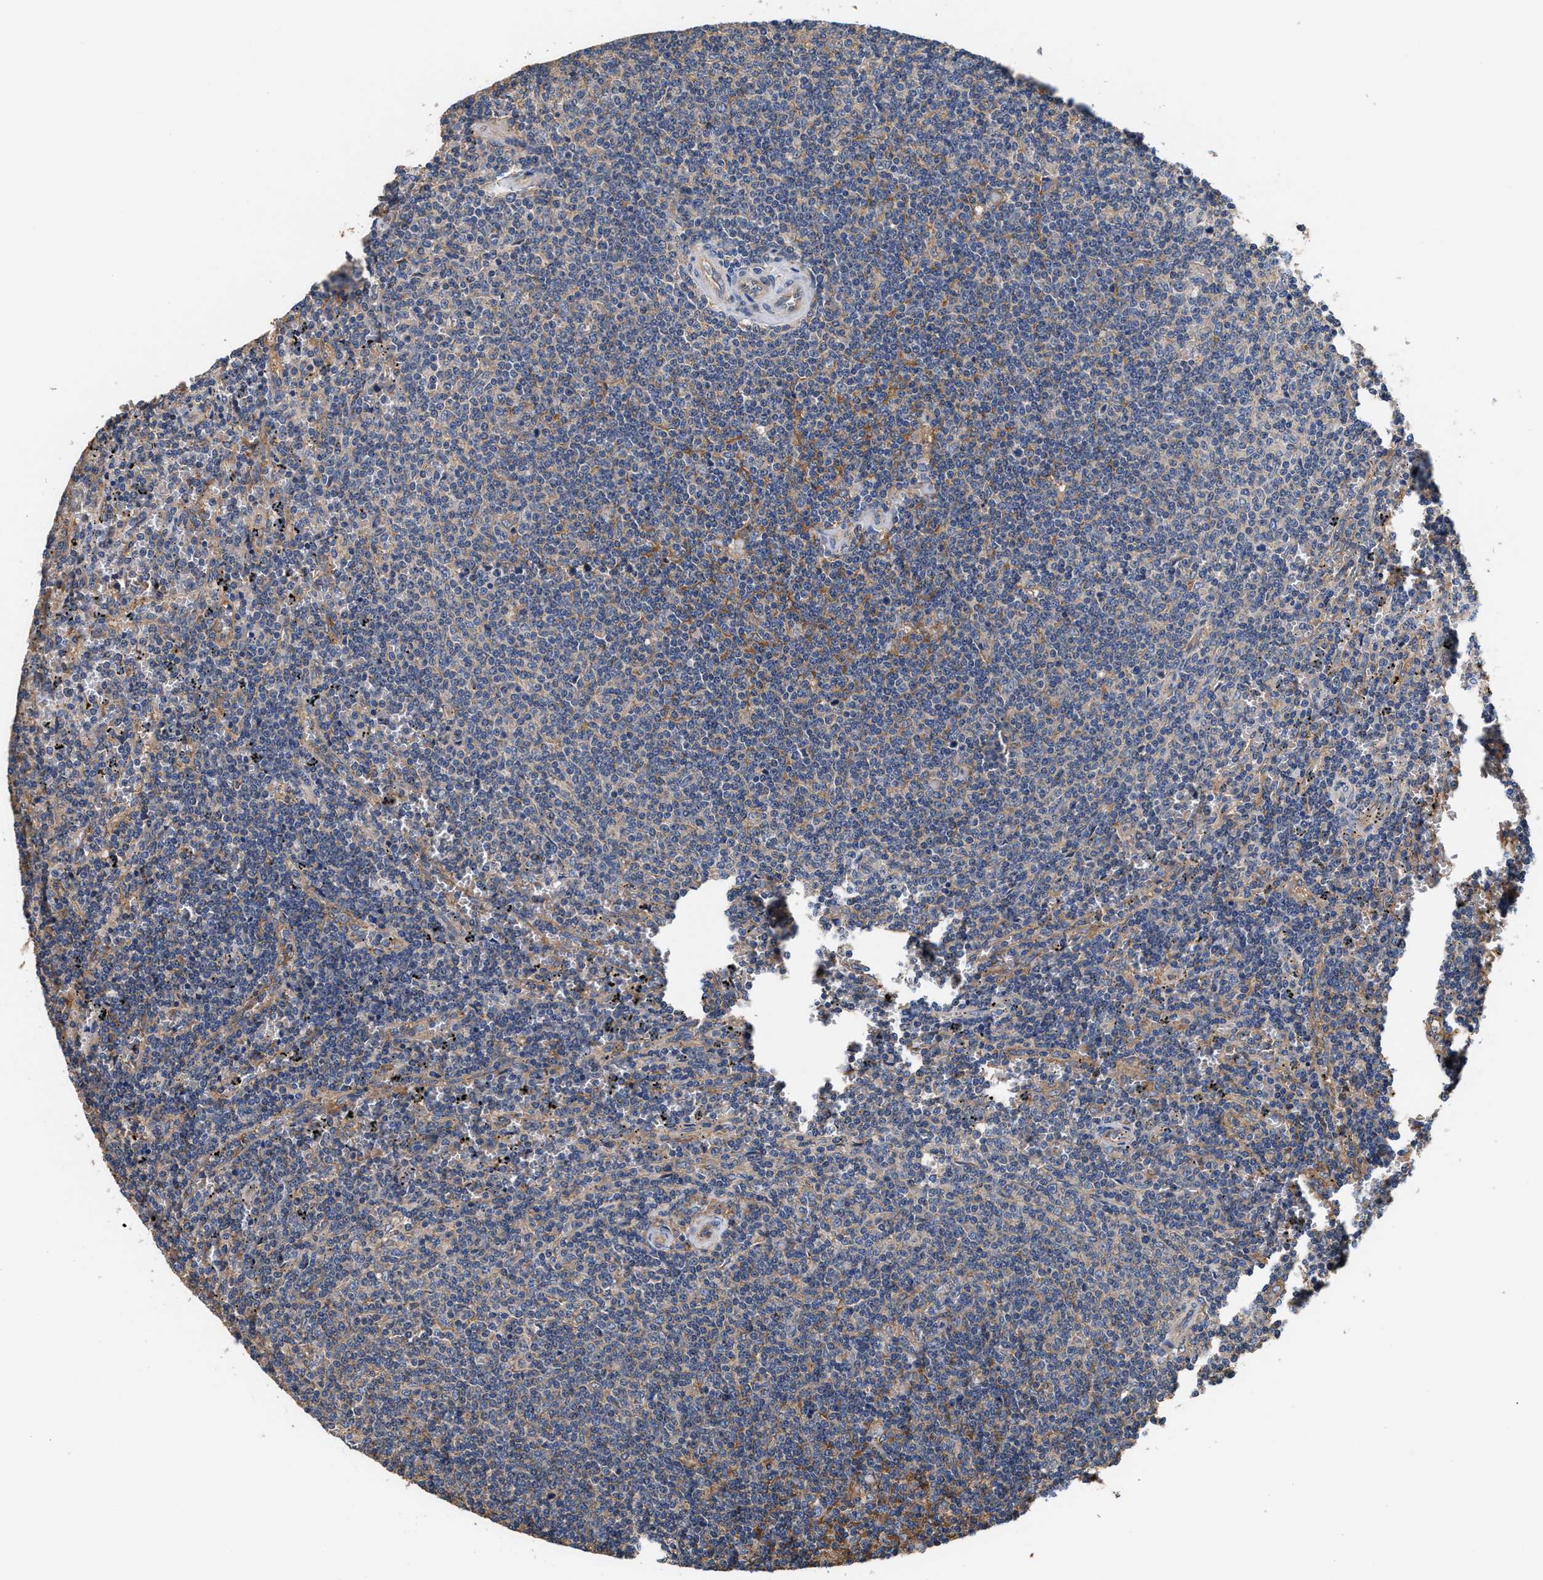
{"staining": {"intensity": "negative", "quantity": "none", "location": "none"}, "tissue": "lymphoma", "cell_type": "Tumor cells", "image_type": "cancer", "snomed": [{"axis": "morphology", "description": "Malignant lymphoma, non-Hodgkin's type, Low grade"}, {"axis": "topography", "description": "Spleen"}], "caption": "There is no significant positivity in tumor cells of low-grade malignant lymphoma, non-Hodgkin's type. Brightfield microscopy of immunohistochemistry stained with DAB (3,3'-diaminobenzidine) (brown) and hematoxylin (blue), captured at high magnification.", "gene": "KLB", "patient": {"sex": "female", "age": 50}}